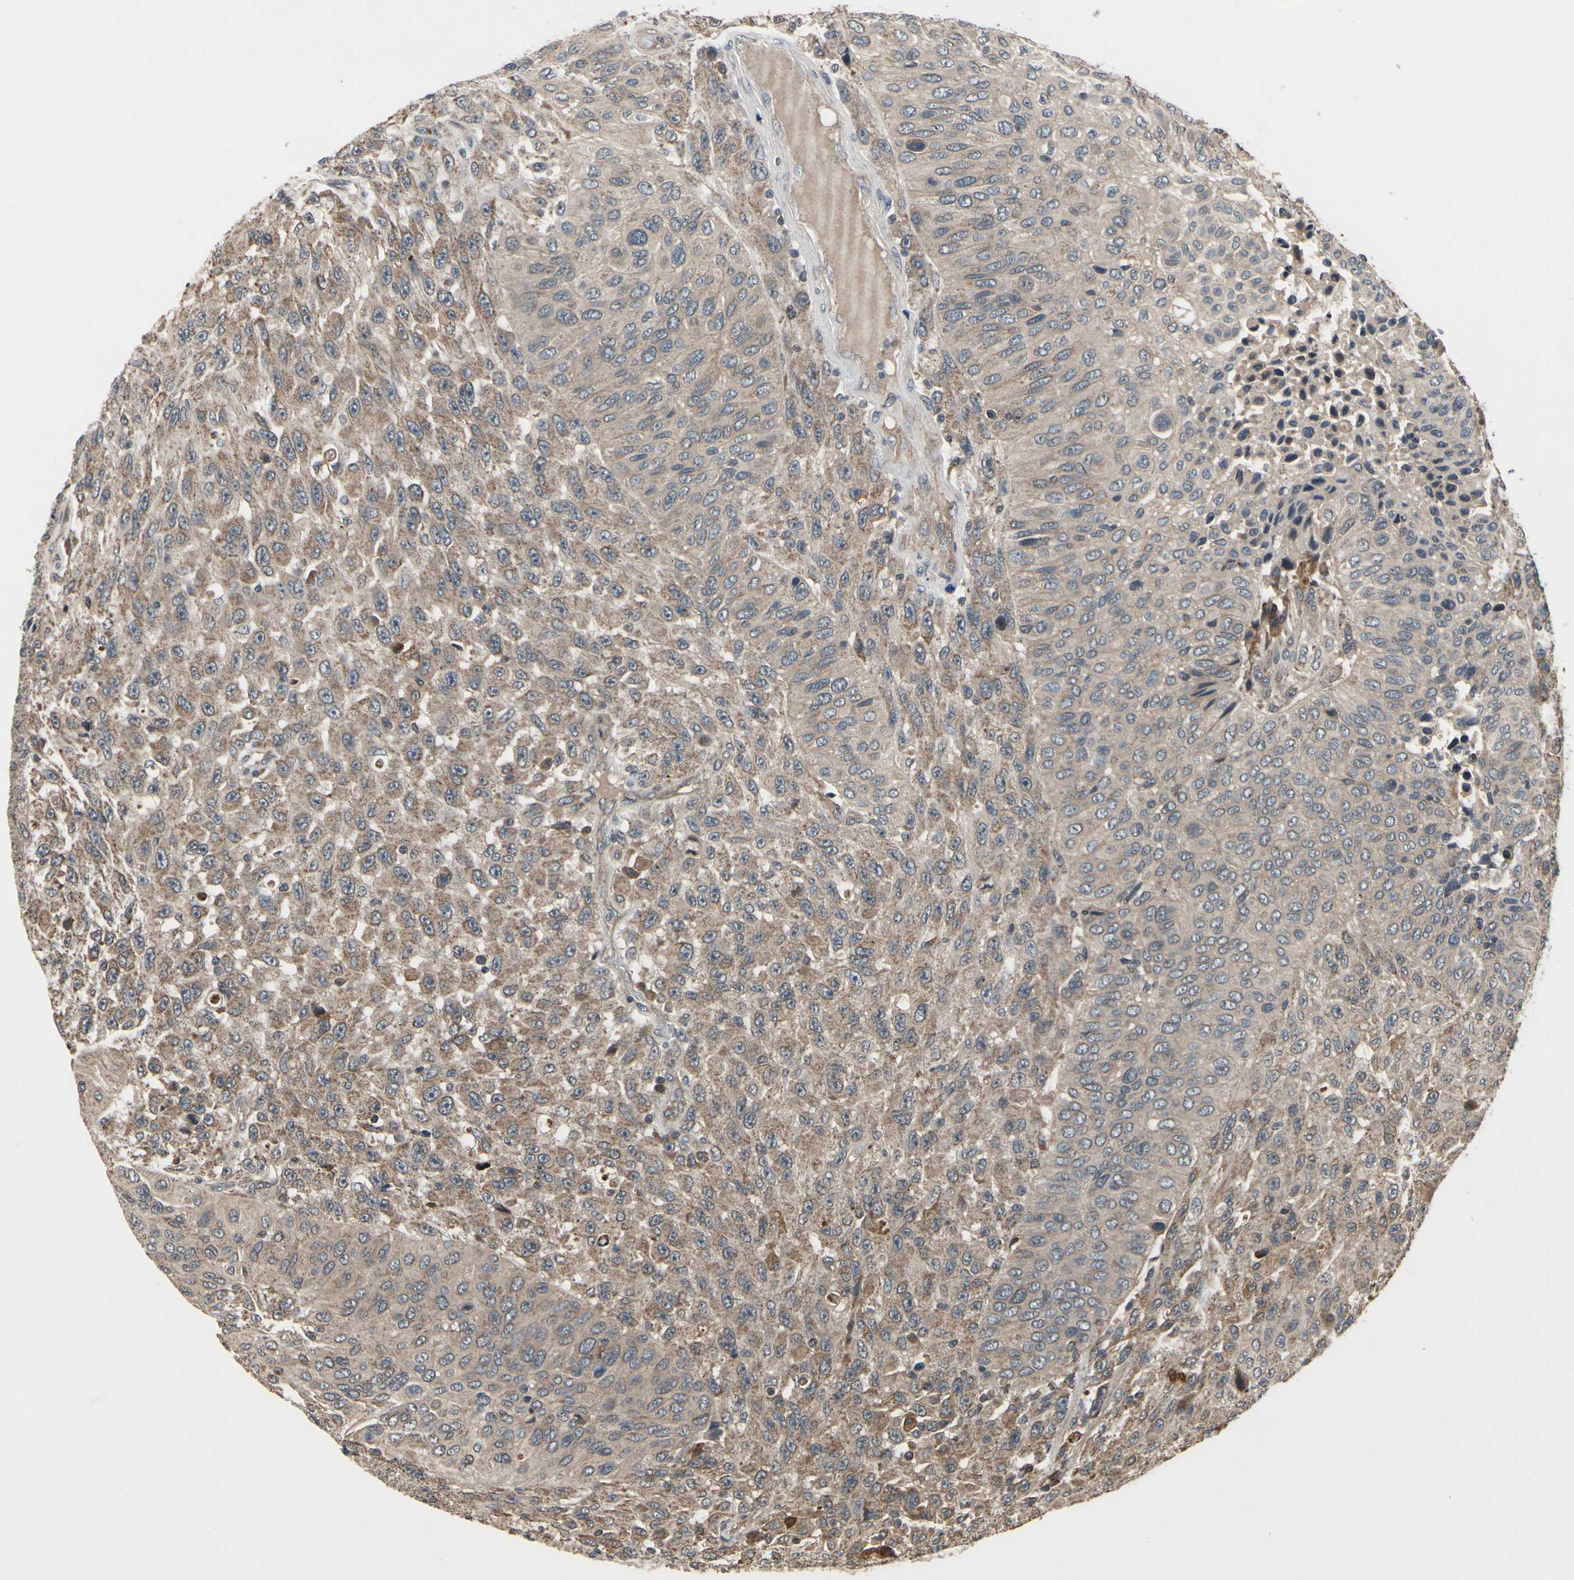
{"staining": {"intensity": "moderate", "quantity": "25%-75%", "location": "cytoplasmic/membranous"}, "tissue": "urothelial cancer", "cell_type": "Tumor cells", "image_type": "cancer", "snomed": [{"axis": "morphology", "description": "Urothelial carcinoma, High grade"}, {"axis": "topography", "description": "Urinary bladder"}], "caption": "High-grade urothelial carcinoma stained for a protein demonstrates moderate cytoplasmic/membranous positivity in tumor cells.", "gene": "MBTPS2", "patient": {"sex": "male", "age": 66}}